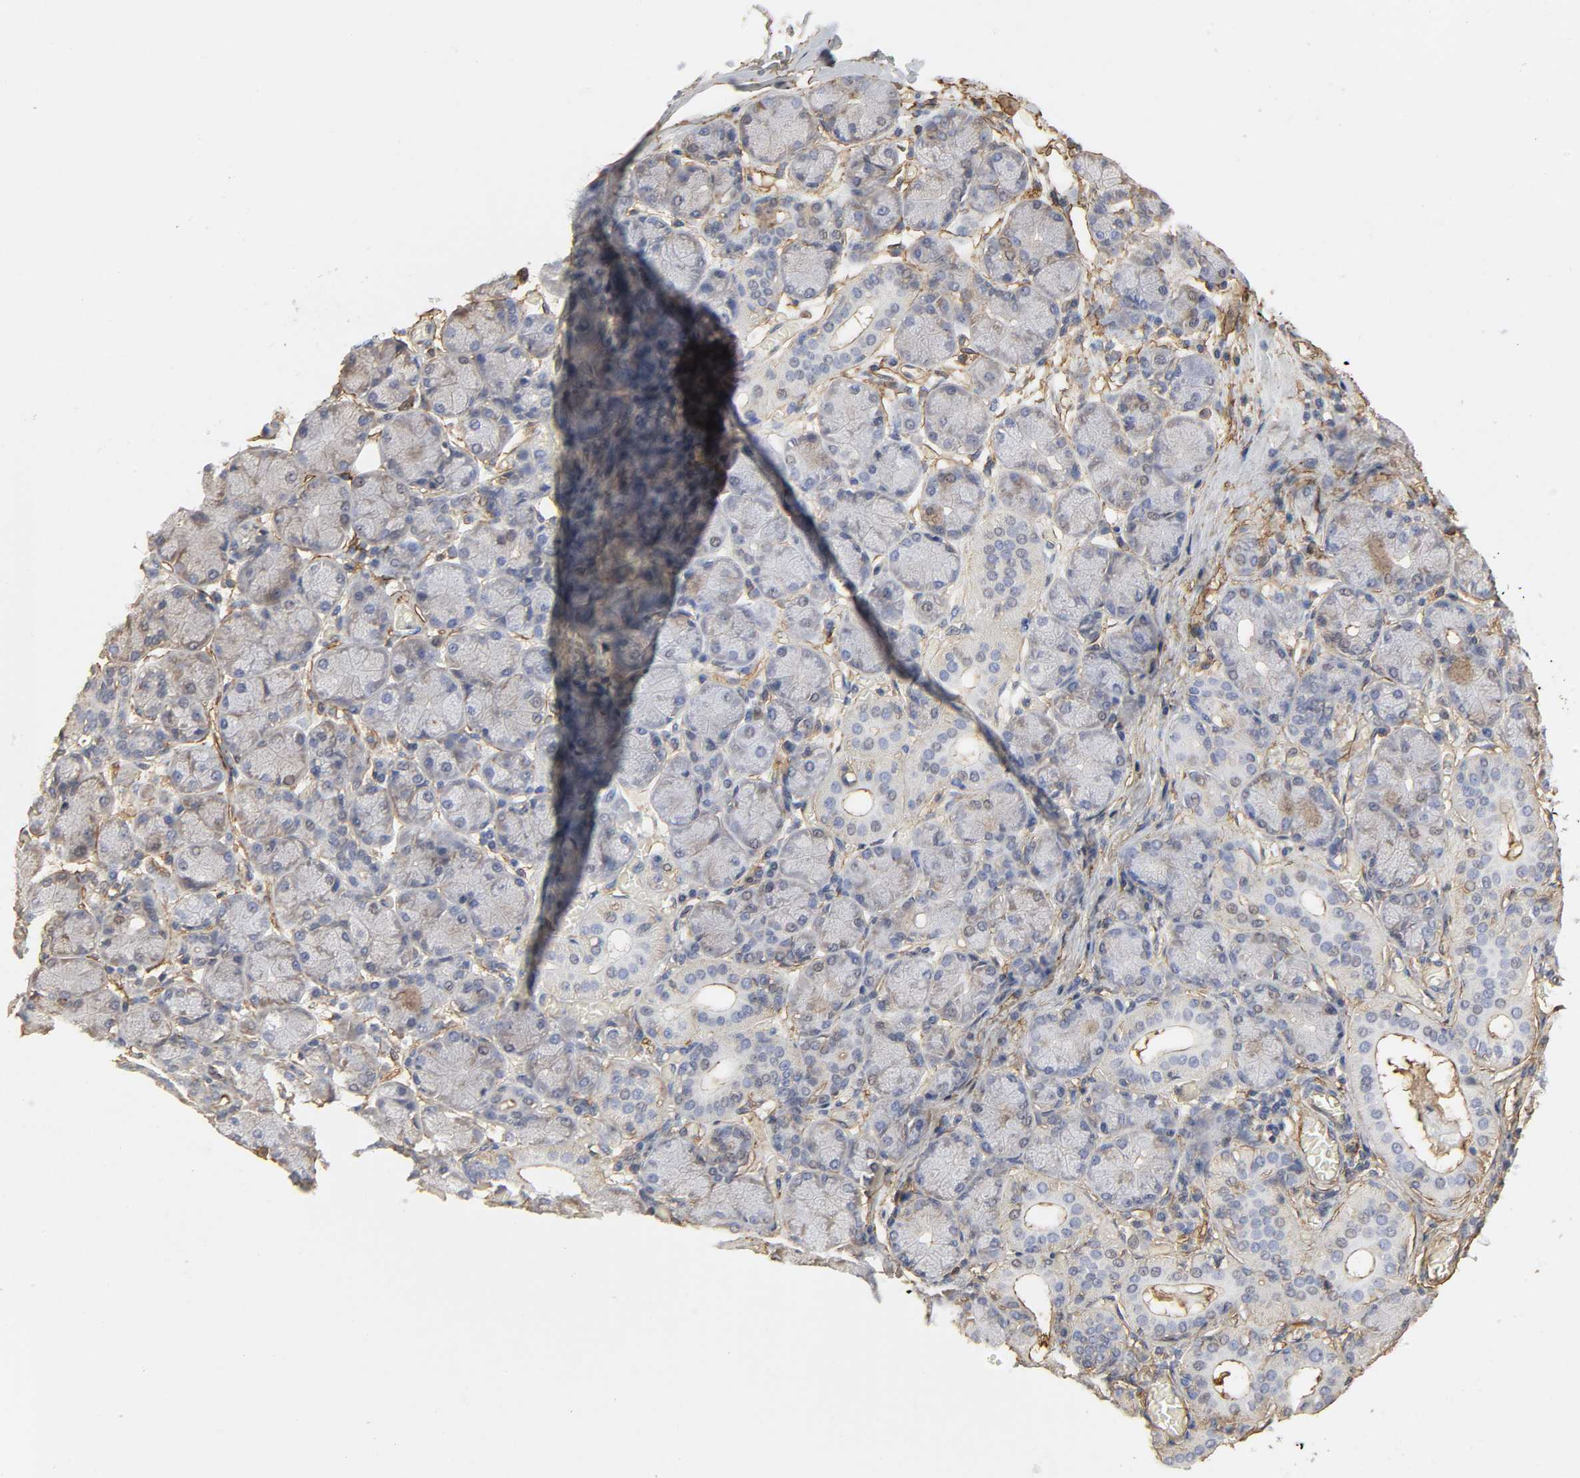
{"staining": {"intensity": "negative", "quantity": "none", "location": "none"}, "tissue": "salivary gland", "cell_type": "Glandular cells", "image_type": "normal", "snomed": [{"axis": "morphology", "description": "Normal tissue, NOS"}, {"axis": "topography", "description": "Salivary gland"}], "caption": "Photomicrograph shows no protein expression in glandular cells of normal salivary gland.", "gene": "ANXA2", "patient": {"sex": "female", "age": 24}}